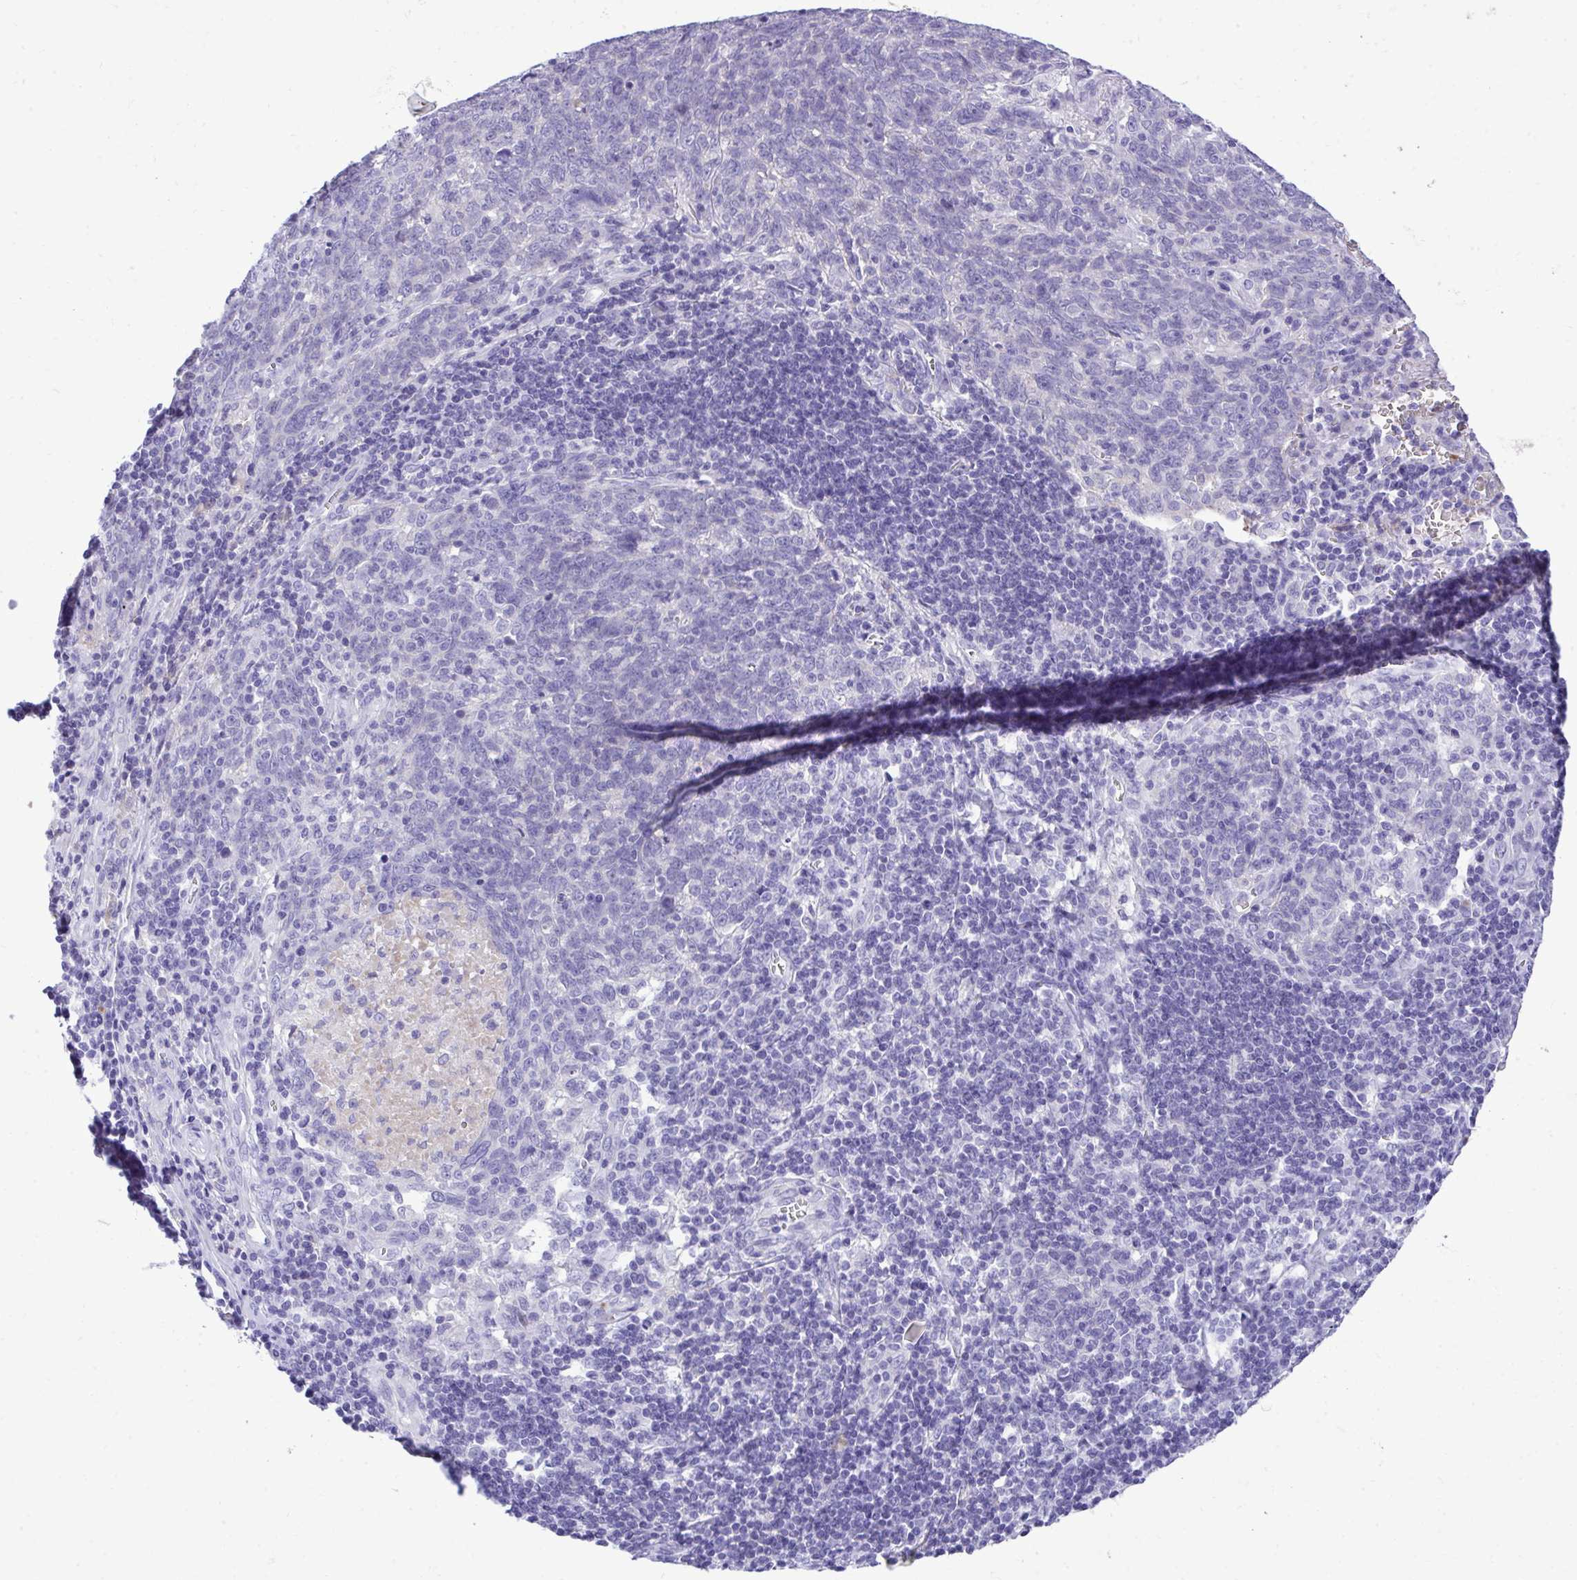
{"staining": {"intensity": "negative", "quantity": "none", "location": "none"}, "tissue": "lung cancer", "cell_type": "Tumor cells", "image_type": "cancer", "snomed": [{"axis": "morphology", "description": "Squamous cell carcinoma, NOS"}, {"axis": "topography", "description": "Lung"}], "caption": "Lung cancer (squamous cell carcinoma) was stained to show a protein in brown. There is no significant staining in tumor cells.", "gene": "ST6GALNAC3", "patient": {"sex": "female", "age": 72}}